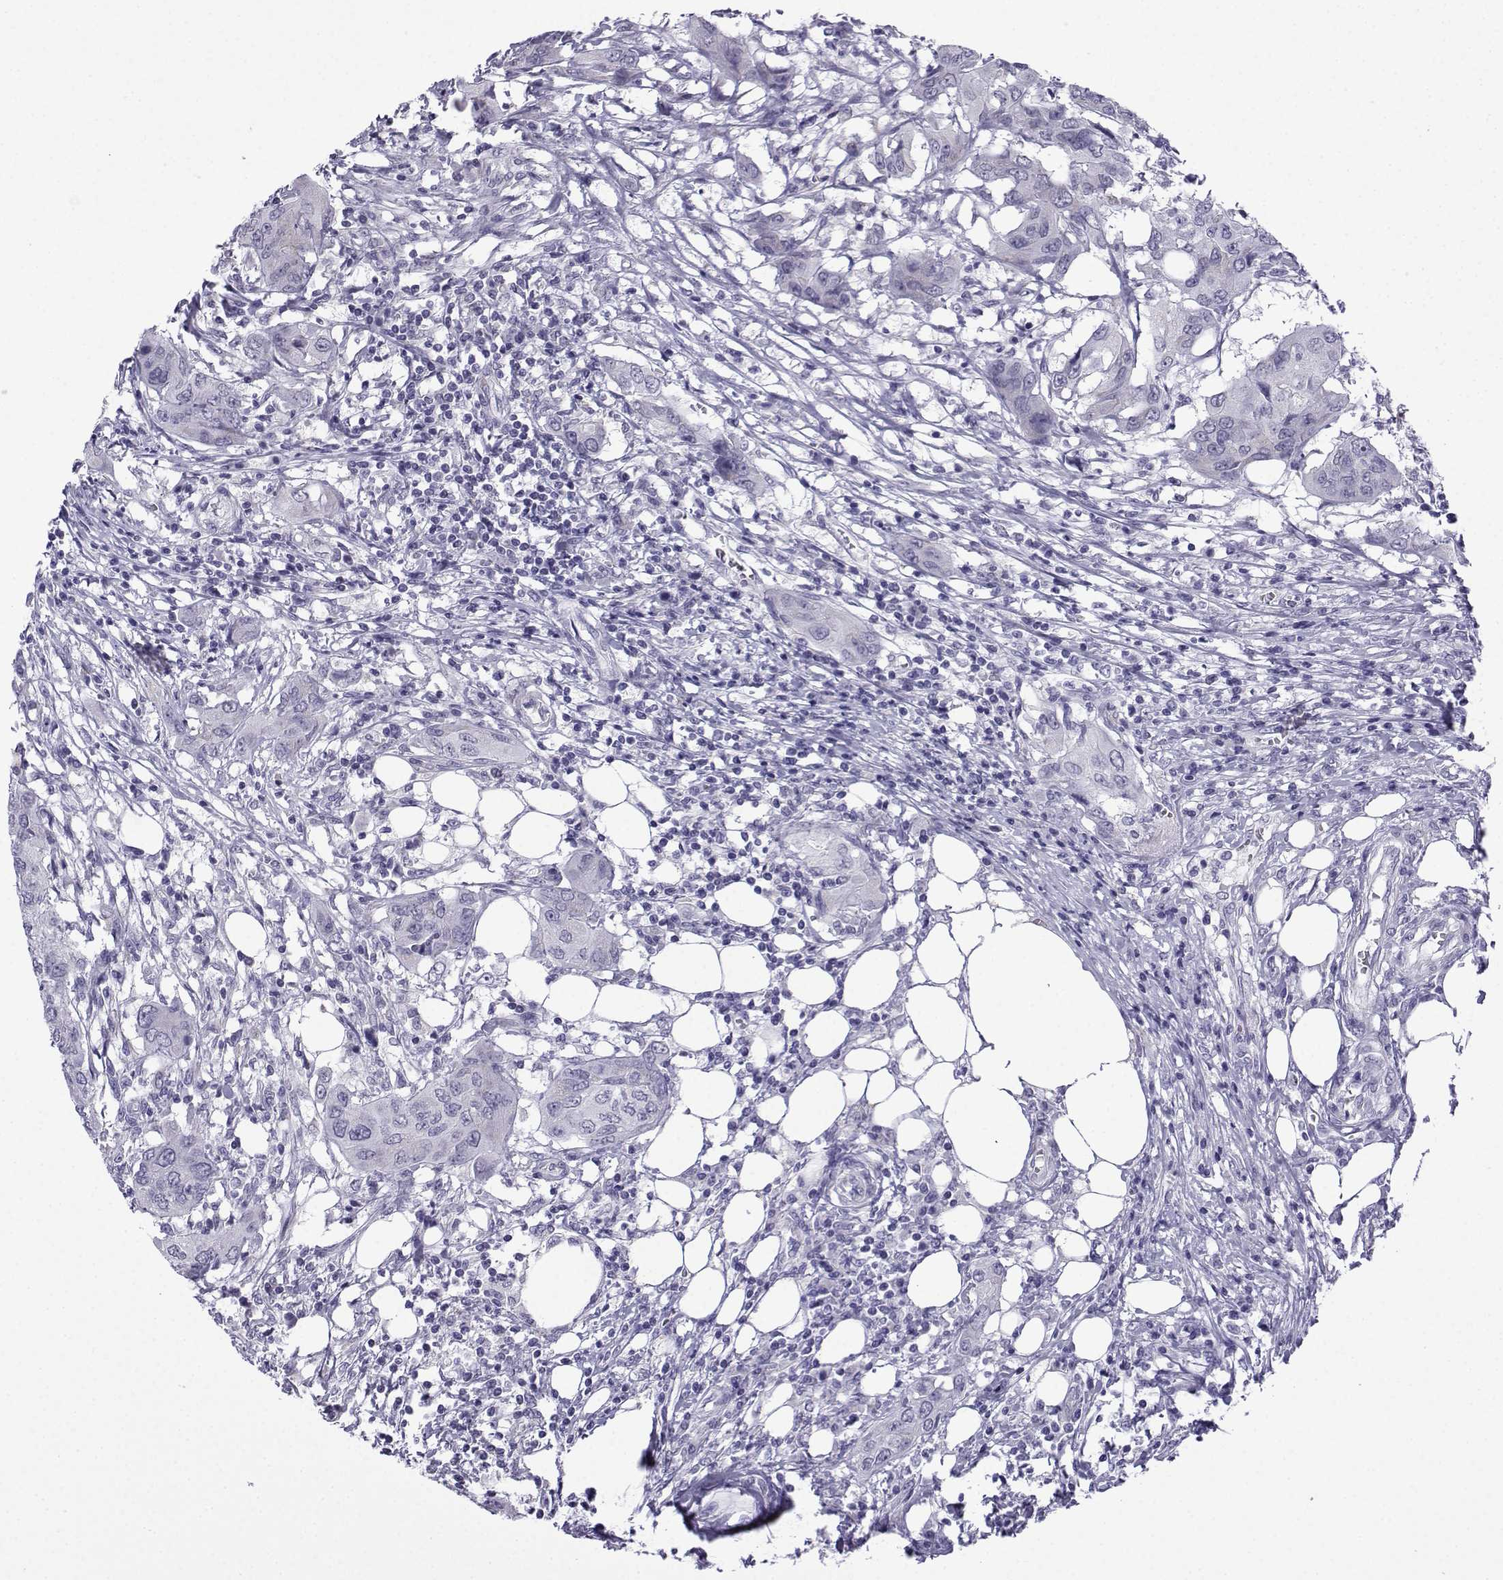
{"staining": {"intensity": "negative", "quantity": "none", "location": "none"}, "tissue": "urothelial cancer", "cell_type": "Tumor cells", "image_type": "cancer", "snomed": [{"axis": "morphology", "description": "Urothelial carcinoma, NOS"}, {"axis": "morphology", "description": "Urothelial carcinoma, High grade"}, {"axis": "topography", "description": "Urinary bladder"}], "caption": "Protein analysis of urothelial cancer displays no significant positivity in tumor cells.", "gene": "ACRBP", "patient": {"sex": "male", "age": 63}}